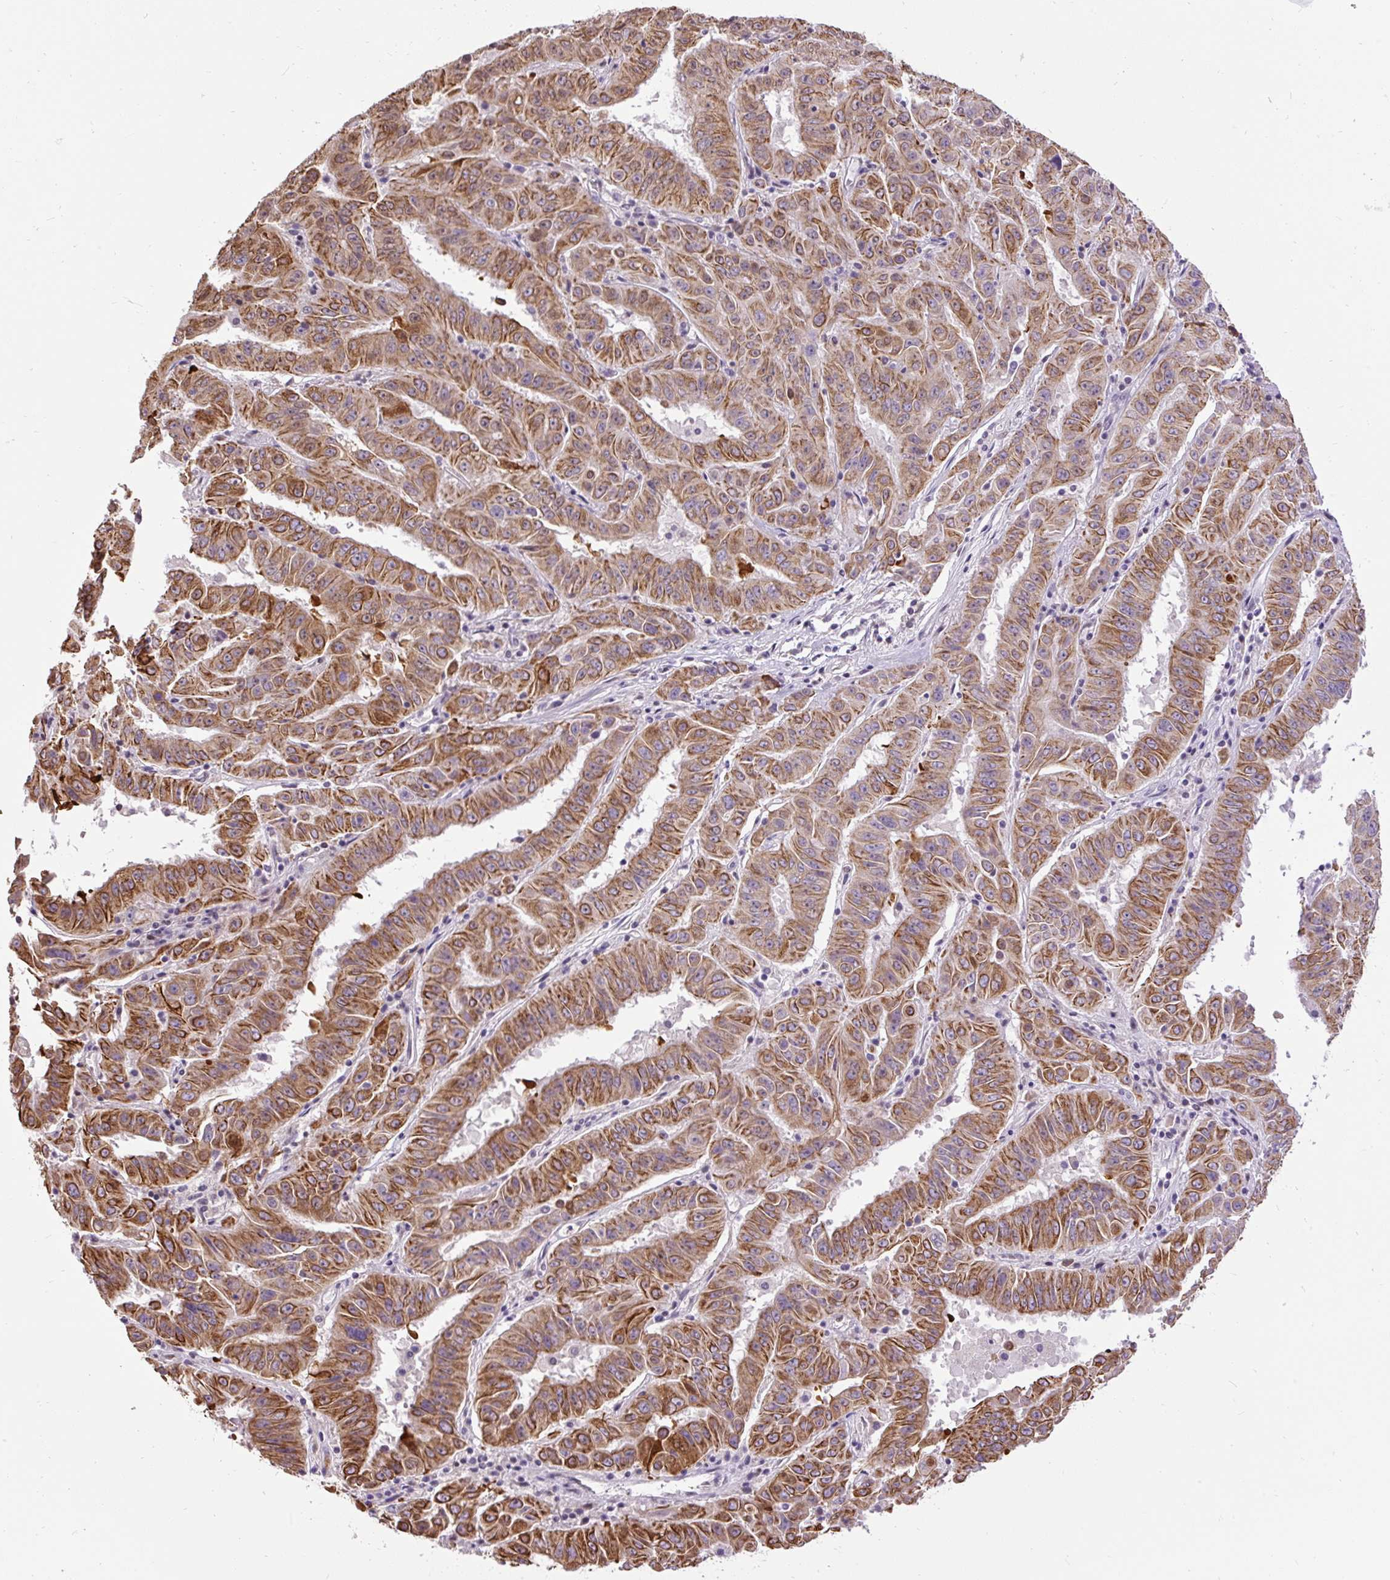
{"staining": {"intensity": "moderate", "quantity": ">75%", "location": "cytoplasmic/membranous"}, "tissue": "pancreatic cancer", "cell_type": "Tumor cells", "image_type": "cancer", "snomed": [{"axis": "morphology", "description": "Adenocarcinoma, NOS"}, {"axis": "topography", "description": "Pancreas"}], "caption": "DAB (3,3'-diaminobenzidine) immunohistochemical staining of pancreatic adenocarcinoma displays moderate cytoplasmic/membranous protein expression in approximately >75% of tumor cells. Nuclei are stained in blue.", "gene": "ZNF672", "patient": {"sex": "male", "age": 63}}